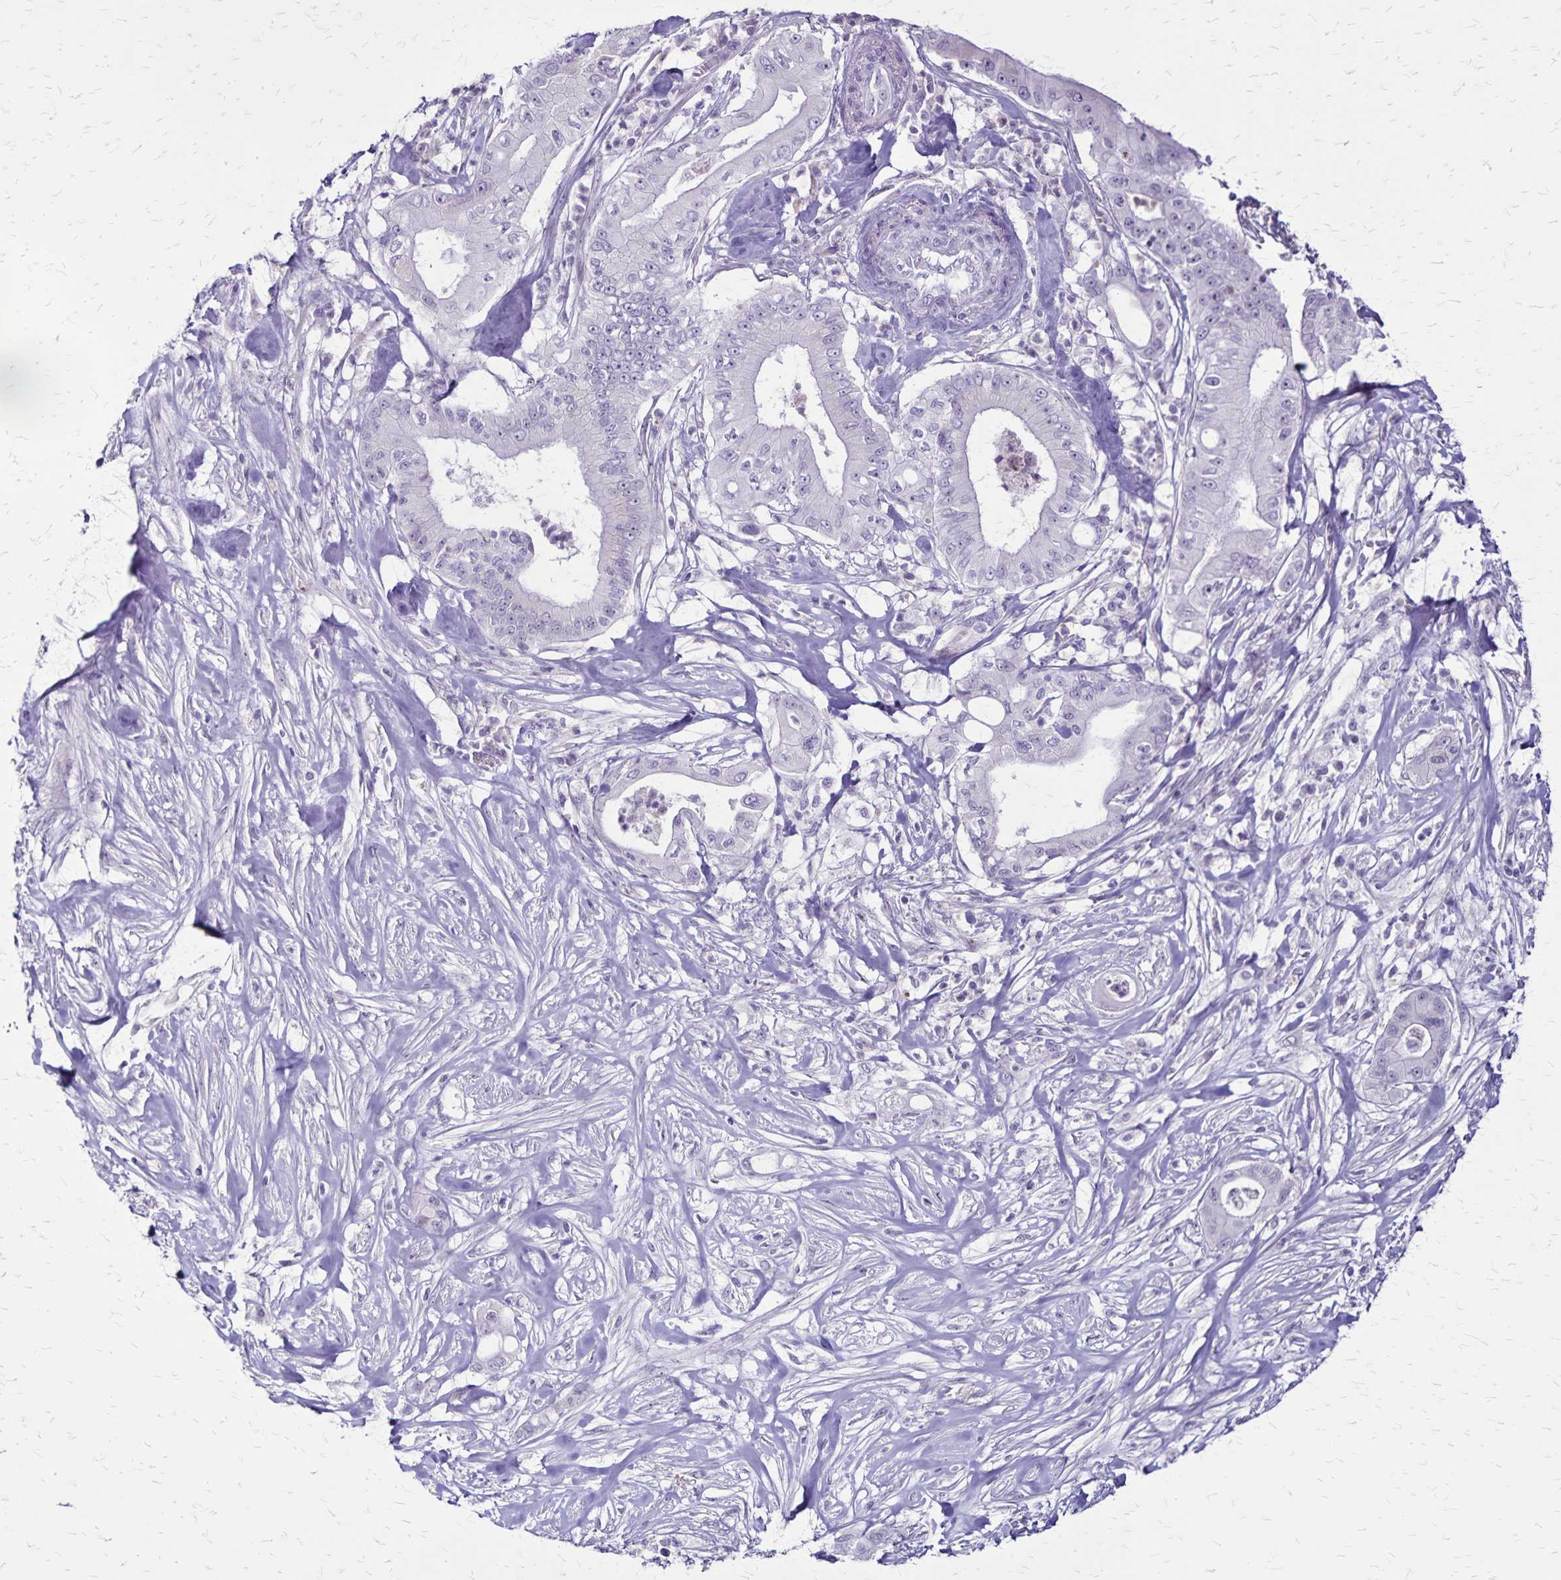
{"staining": {"intensity": "negative", "quantity": "none", "location": "none"}, "tissue": "pancreatic cancer", "cell_type": "Tumor cells", "image_type": "cancer", "snomed": [{"axis": "morphology", "description": "Adenocarcinoma, NOS"}, {"axis": "topography", "description": "Pancreas"}], "caption": "Immunohistochemical staining of pancreatic cancer (adenocarcinoma) shows no significant expression in tumor cells.", "gene": "OR51B5", "patient": {"sex": "male", "age": 71}}